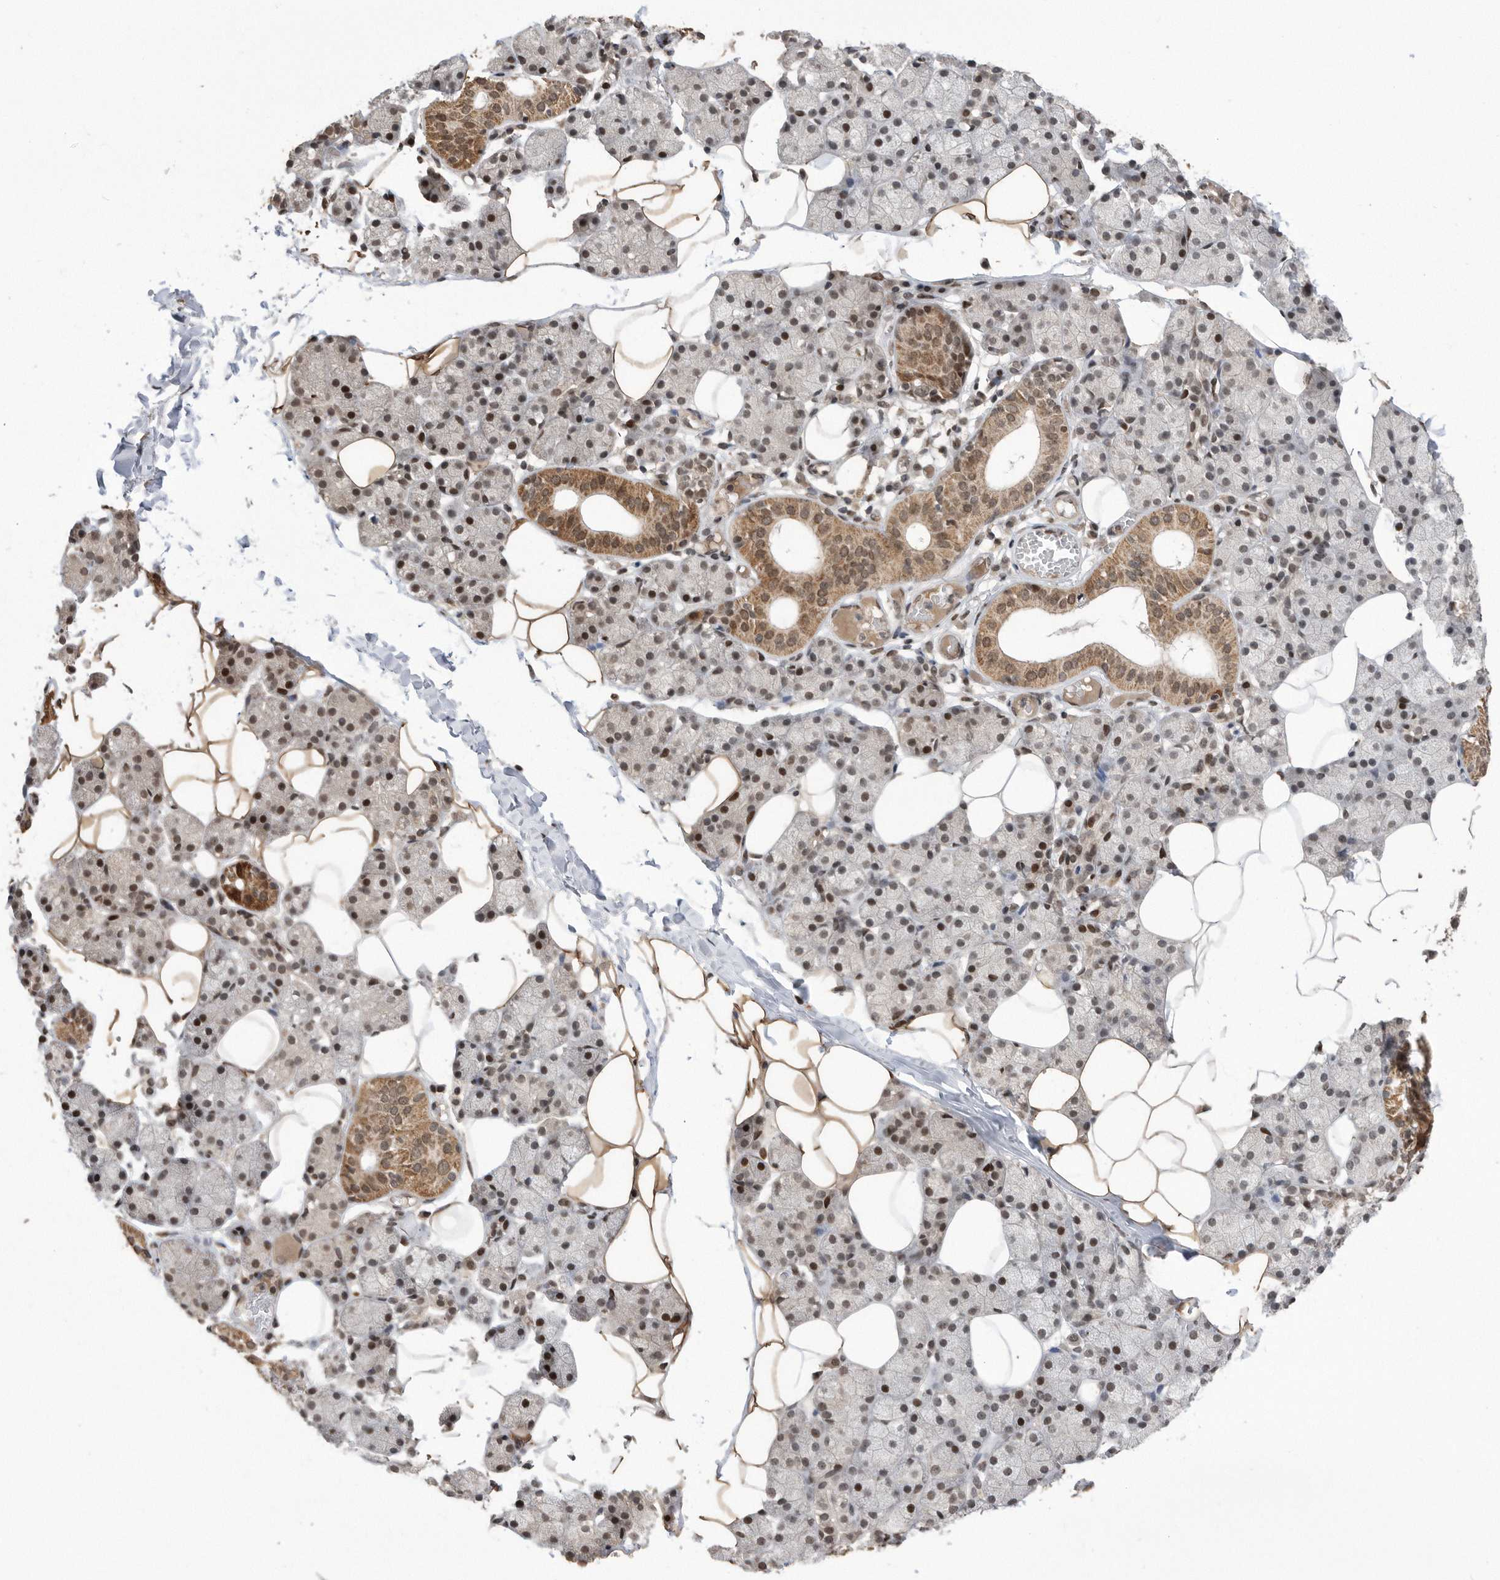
{"staining": {"intensity": "moderate", "quantity": ">75%", "location": "cytoplasmic/membranous,nuclear"}, "tissue": "salivary gland", "cell_type": "Glandular cells", "image_type": "normal", "snomed": [{"axis": "morphology", "description": "Normal tissue, NOS"}, {"axis": "topography", "description": "Salivary gland"}], "caption": "Protein expression analysis of unremarkable salivary gland shows moderate cytoplasmic/membranous,nuclear staining in about >75% of glandular cells.", "gene": "TDRD3", "patient": {"sex": "female", "age": 33}}